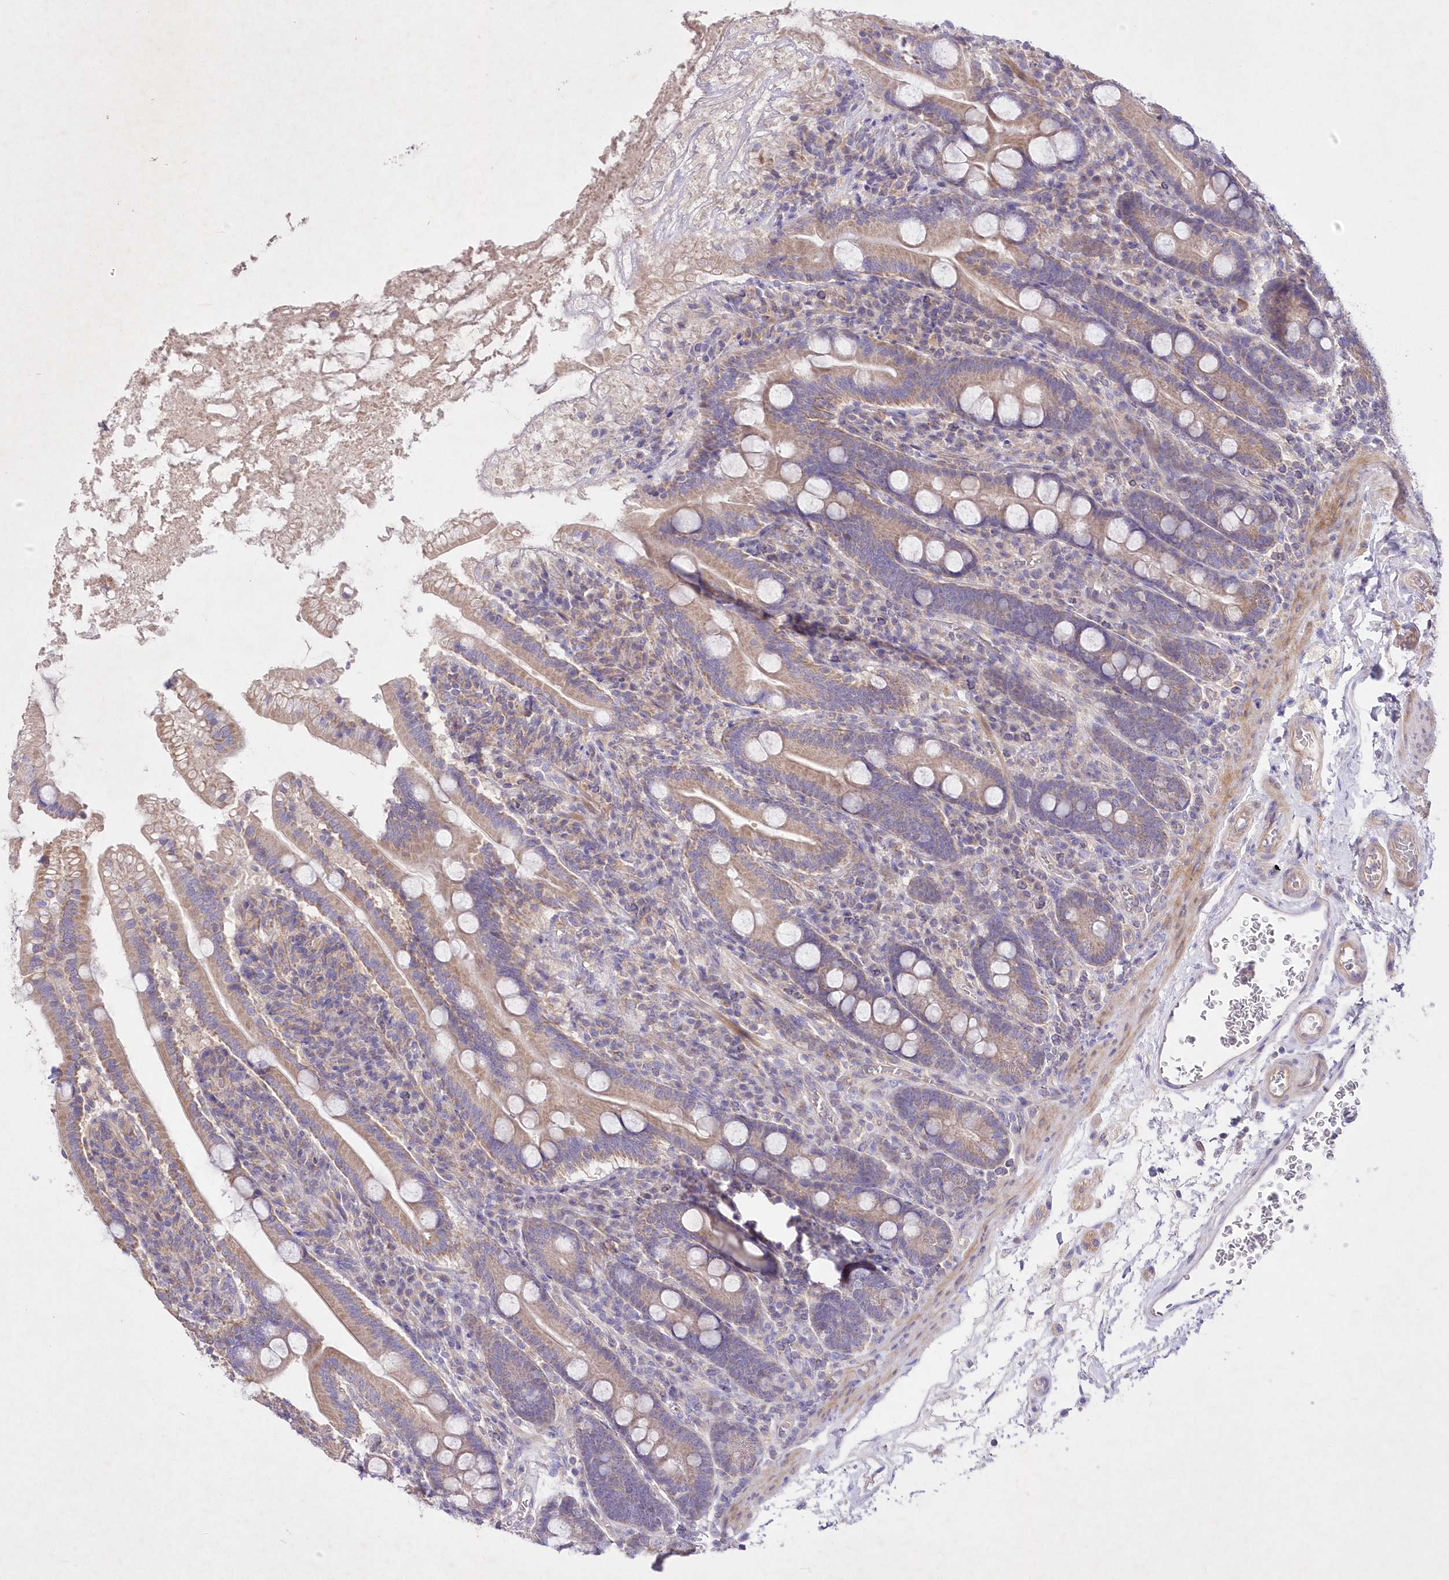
{"staining": {"intensity": "weak", "quantity": ">75%", "location": "cytoplasmic/membranous"}, "tissue": "duodenum", "cell_type": "Glandular cells", "image_type": "normal", "snomed": [{"axis": "morphology", "description": "Normal tissue, NOS"}, {"axis": "topography", "description": "Duodenum"}], "caption": "Benign duodenum shows weak cytoplasmic/membranous staining in about >75% of glandular cells (DAB = brown stain, brightfield microscopy at high magnification)..", "gene": "ITSN2", "patient": {"sex": "male", "age": 35}}